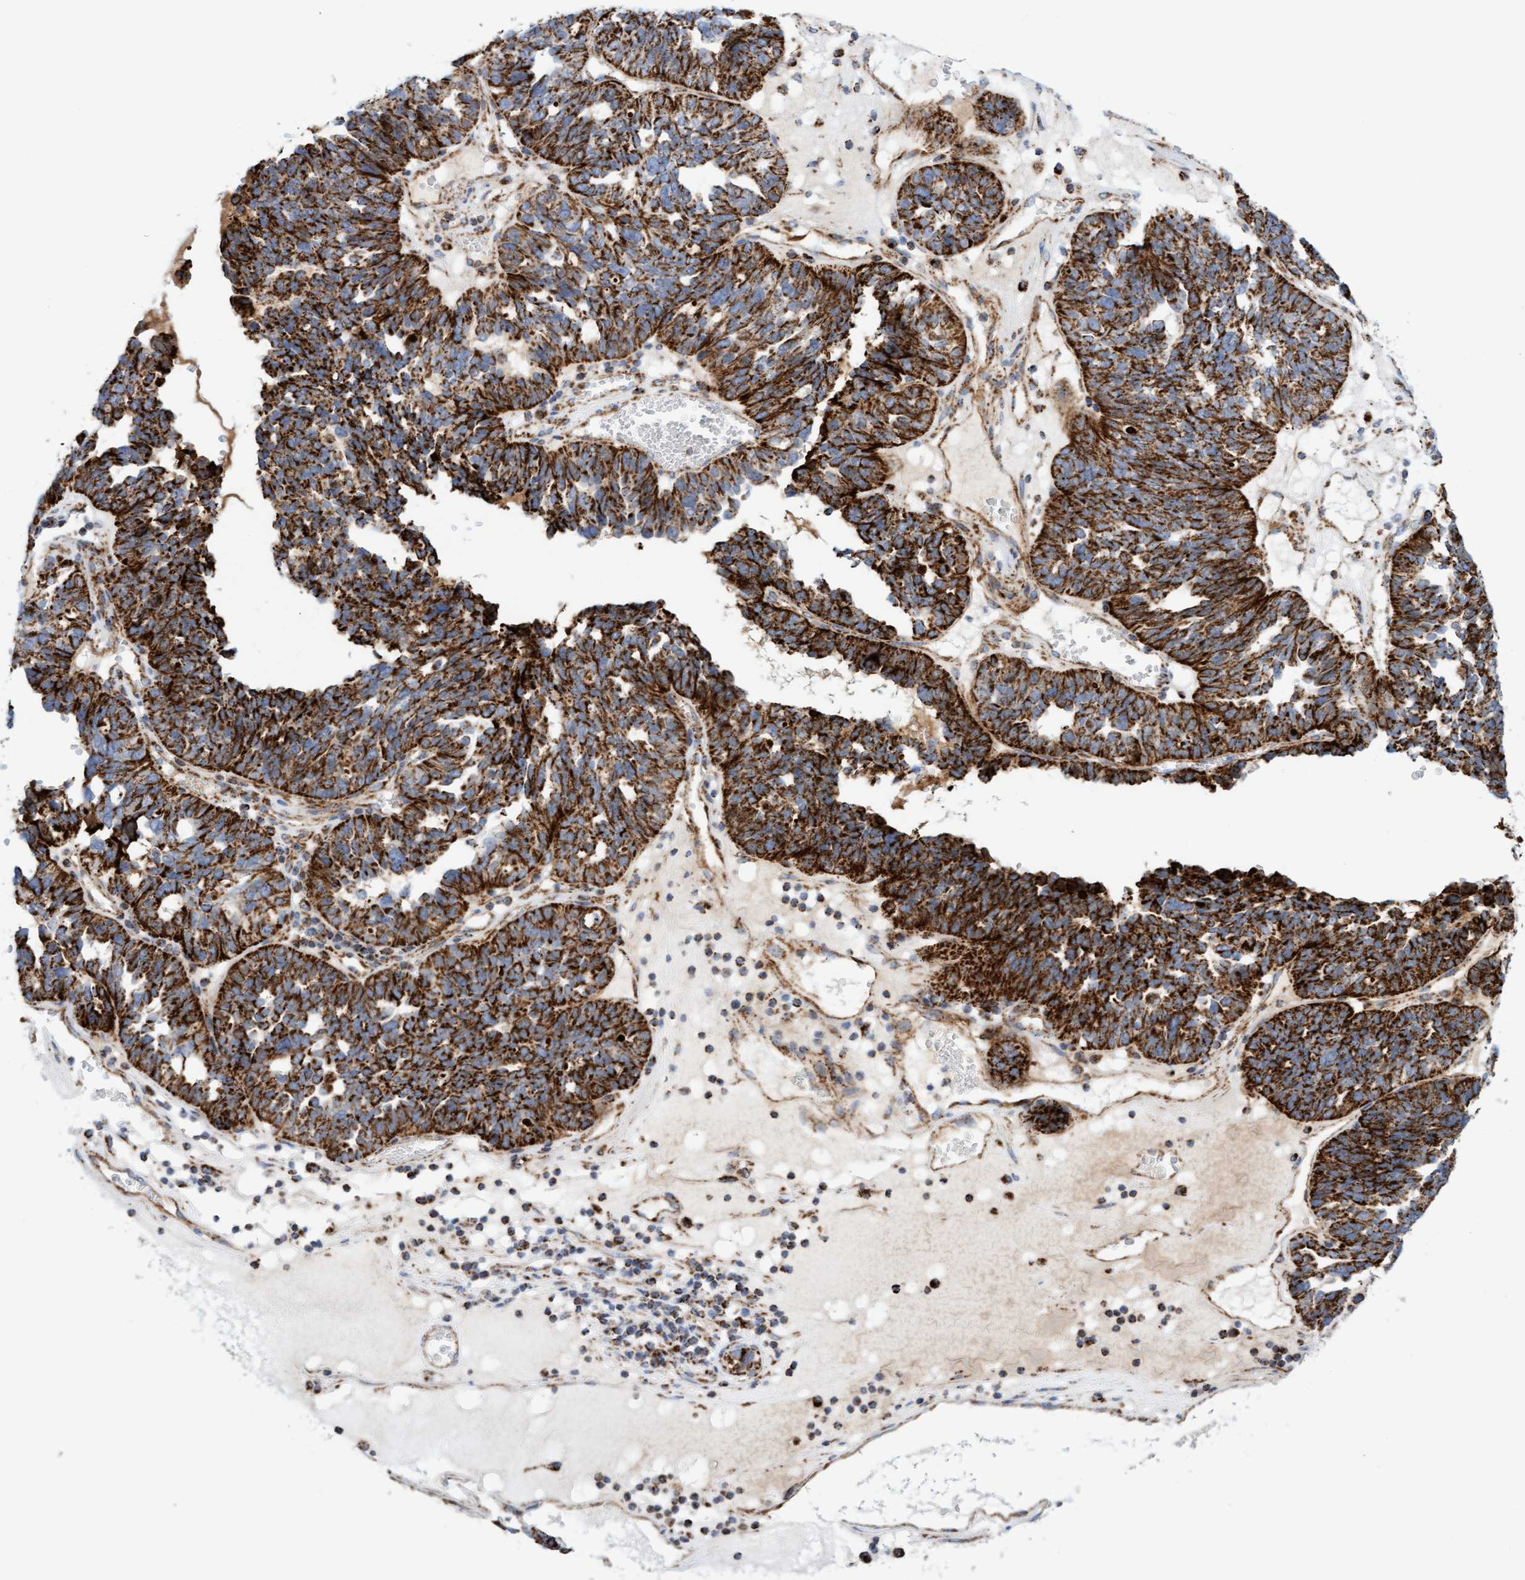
{"staining": {"intensity": "strong", "quantity": ">75%", "location": "cytoplasmic/membranous"}, "tissue": "ovarian cancer", "cell_type": "Tumor cells", "image_type": "cancer", "snomed": [{"axis": "morphology", "description": "Cystadenocarcinoma, serous, NOS"}, {"axis": "topography", "description": "Ovary"}], "caption": "Protein staining reveals strong cytoplasmic/membranous expression in approximately >75% of tumor cells in ovarian serous cystadenocarcinoma.", "gene": "GGTA1", "patient": {"sex": "female", "age": 59}}